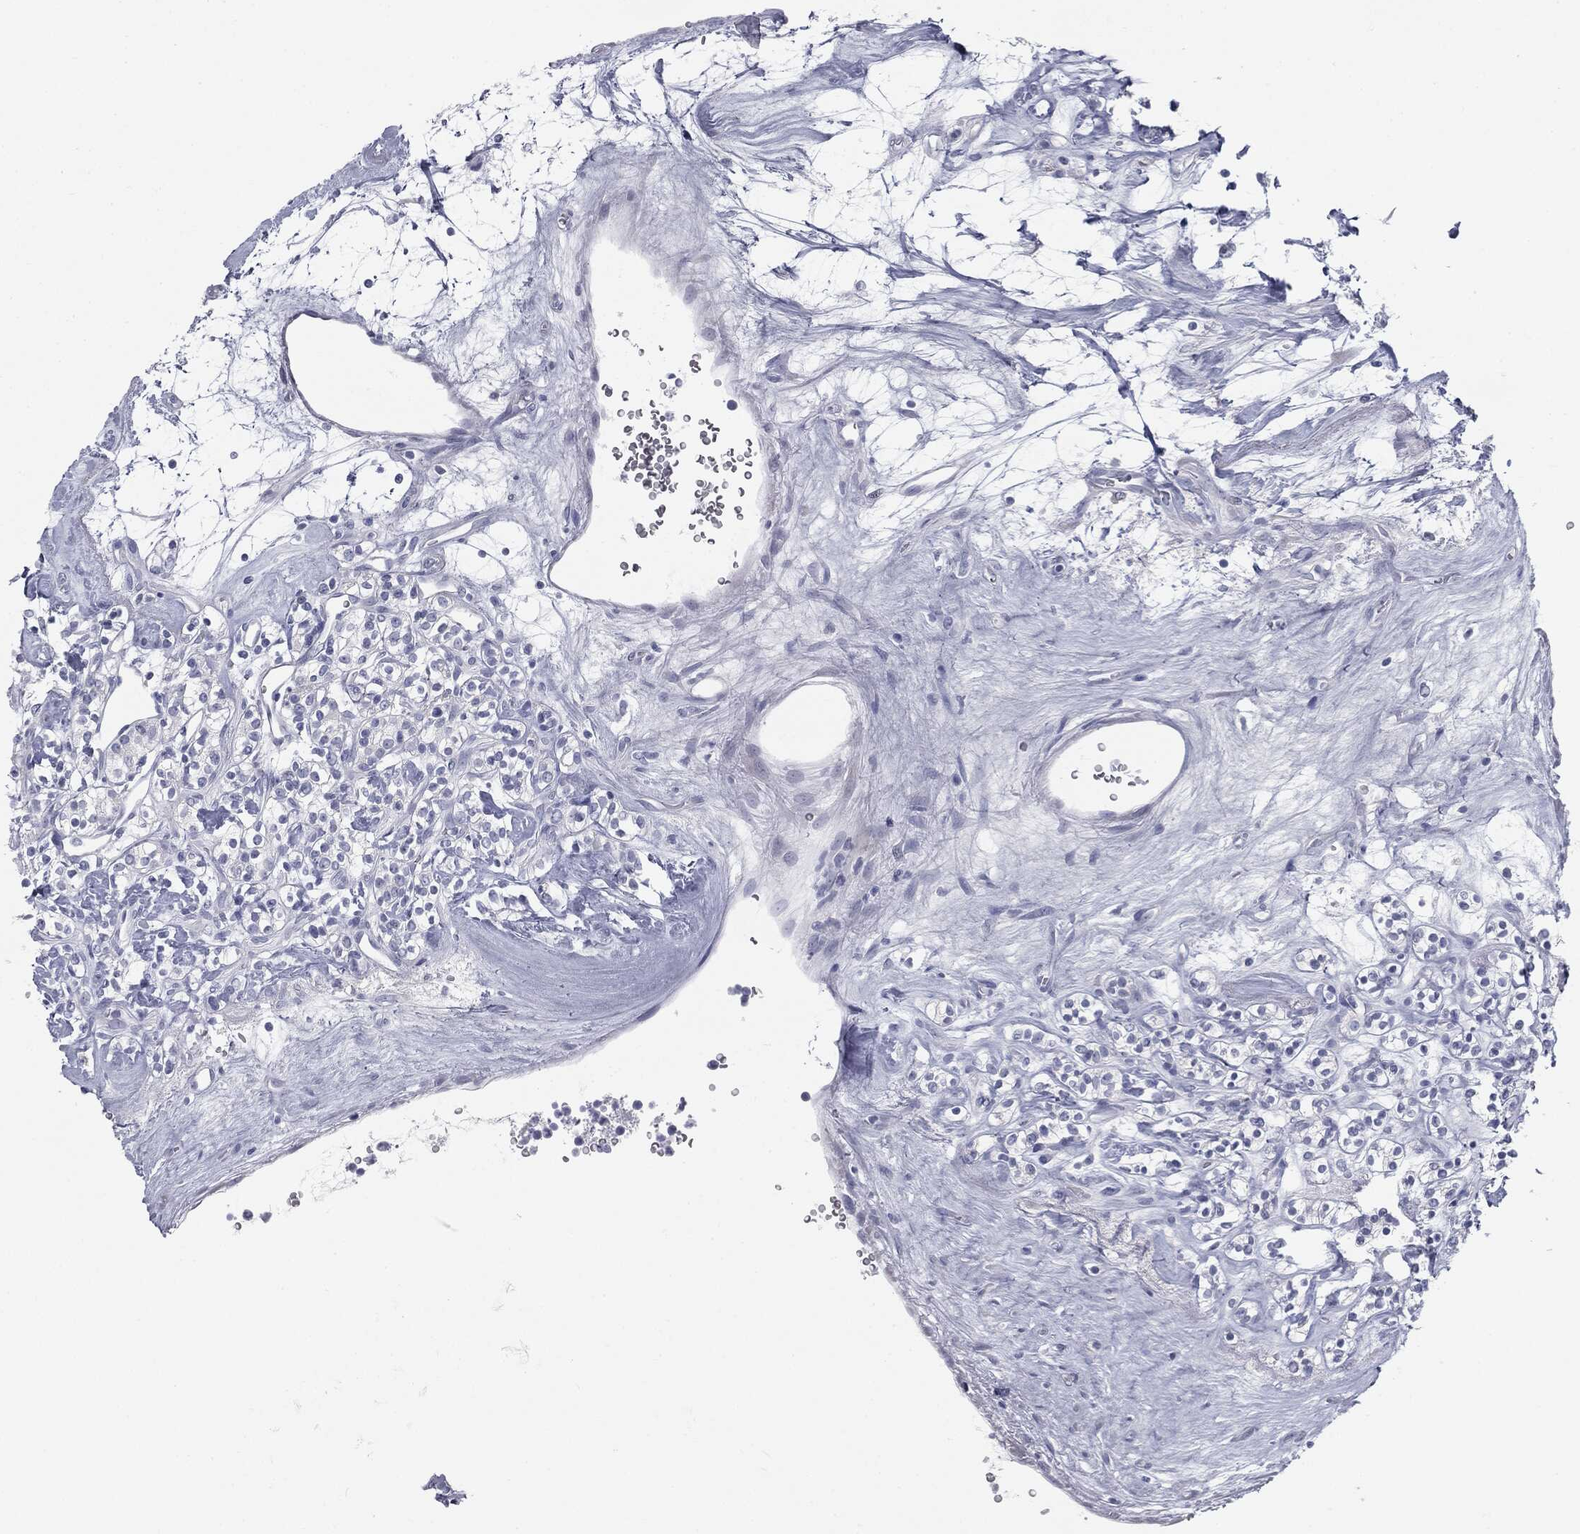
{"staining": {"intensity": "negative", "quantity": "none", "location": "none"}, "tissue": "renal cancer", "cell_type": "Tumor cells", "image_type": "cancer", "snomed": [{"axis": "morphology", "description": "Adenocarcinoma, NOS"}, {"axis": "topography", "description": "Kidney"}], "caption": "Protein analysis of renal adenocarcinoma exhibits no significant staining in tumor cells.", "gene": "MUC5AC", "patient": {"sex": "male", "age": 77}}